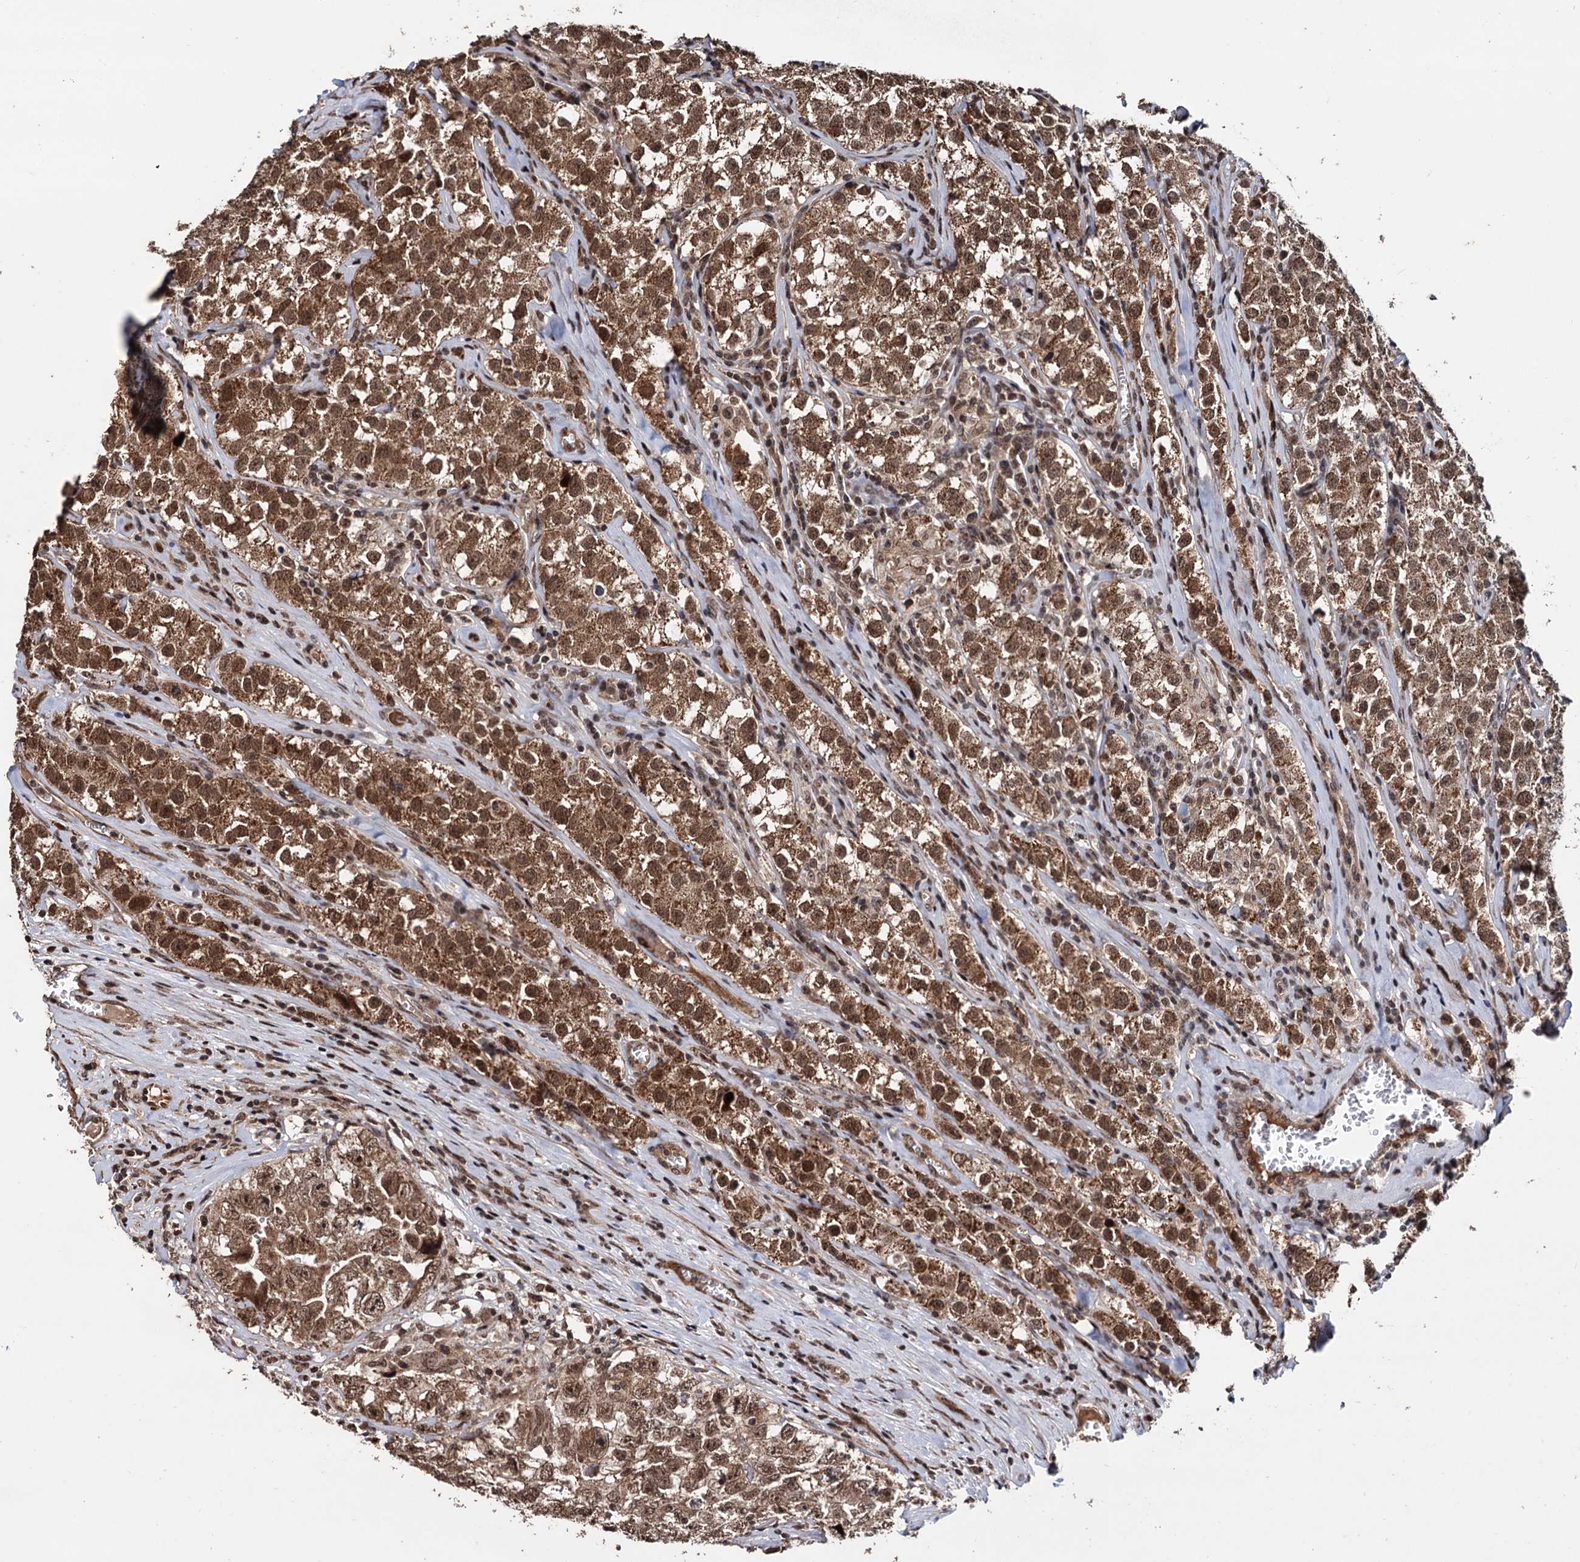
{"staining": {"intensity": "moderate", "quantity": ">75%", "location": "cytoplasmic/membranous,nuclear"}, "tissue": "testis cancer", "cell_type": "Tumor cells", "image_type": "cancer", "snomed": [{"axis": "morphology", "description": "Seminoma, NOS"}, {"axis": "morphology", "description": "Carcinoma, Embryonal, NOS"}, {"axis": "topography", "description": "Testis"}], "caption": "Tumor cells demonstrate medium levels of moderate cytoplasmic/membranous and nuclear staining in approximately >75% of cells in human testis cancer (embryonal carcinoma).", "gene": "KLF5", "patient": {"sex": "male", "age": 43}}